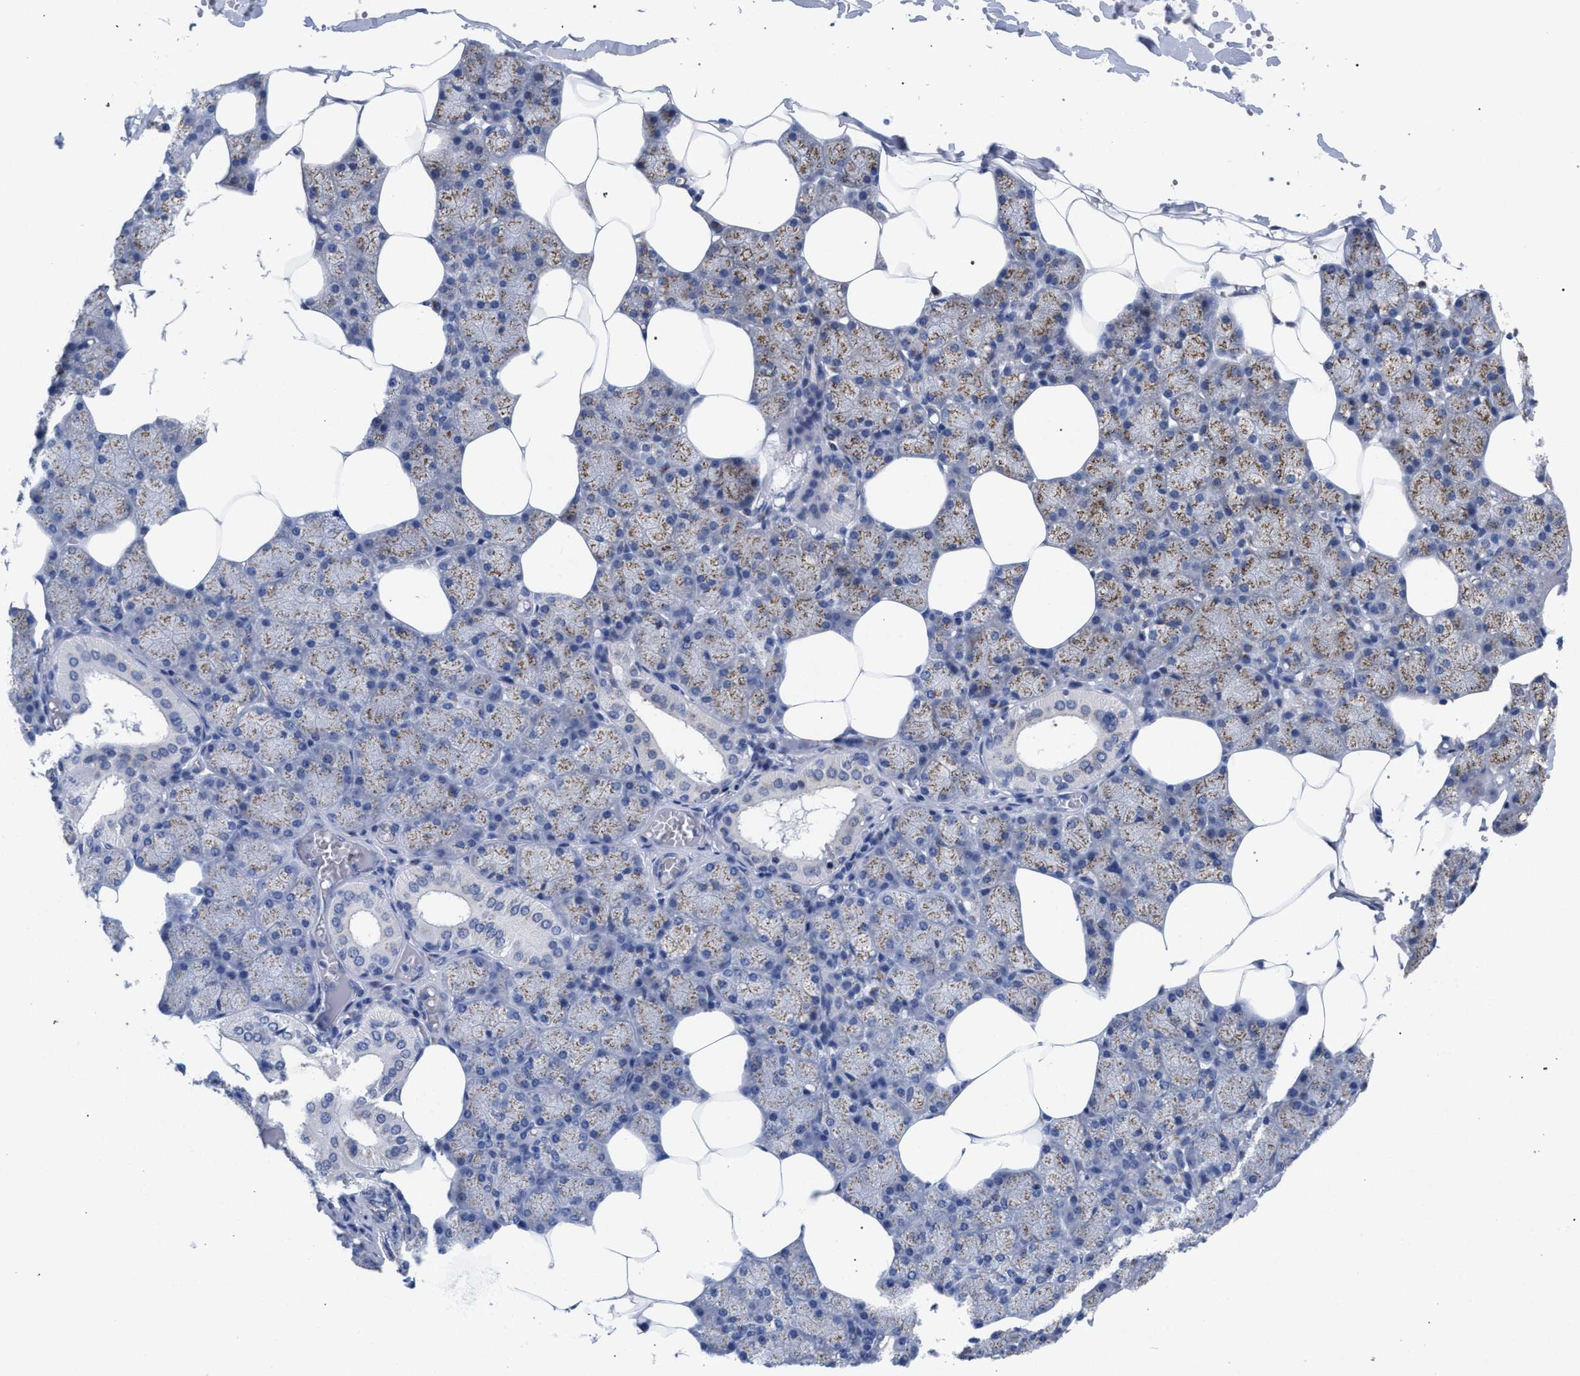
{"staining": {"intensity": "strong", "quantity": "25%-75%", "location": "cytoplasmic/membranous"}, "tissue": "salivary gland", "cell_type": "Glandular cells", "image_type": "normal", "snomed": [{"axis": "morphology", "description": "Normal tissue, NOS"}, {"axis": "topography", "description": "Salivary gland"}], "caption": "Strong cytoplasmic/membranous protein staining is identified in approximately 25%-75% of glandular cells in salivary gland.", "gene": "GOLGA2", "patient": {"sex": "male", "age": 62}}